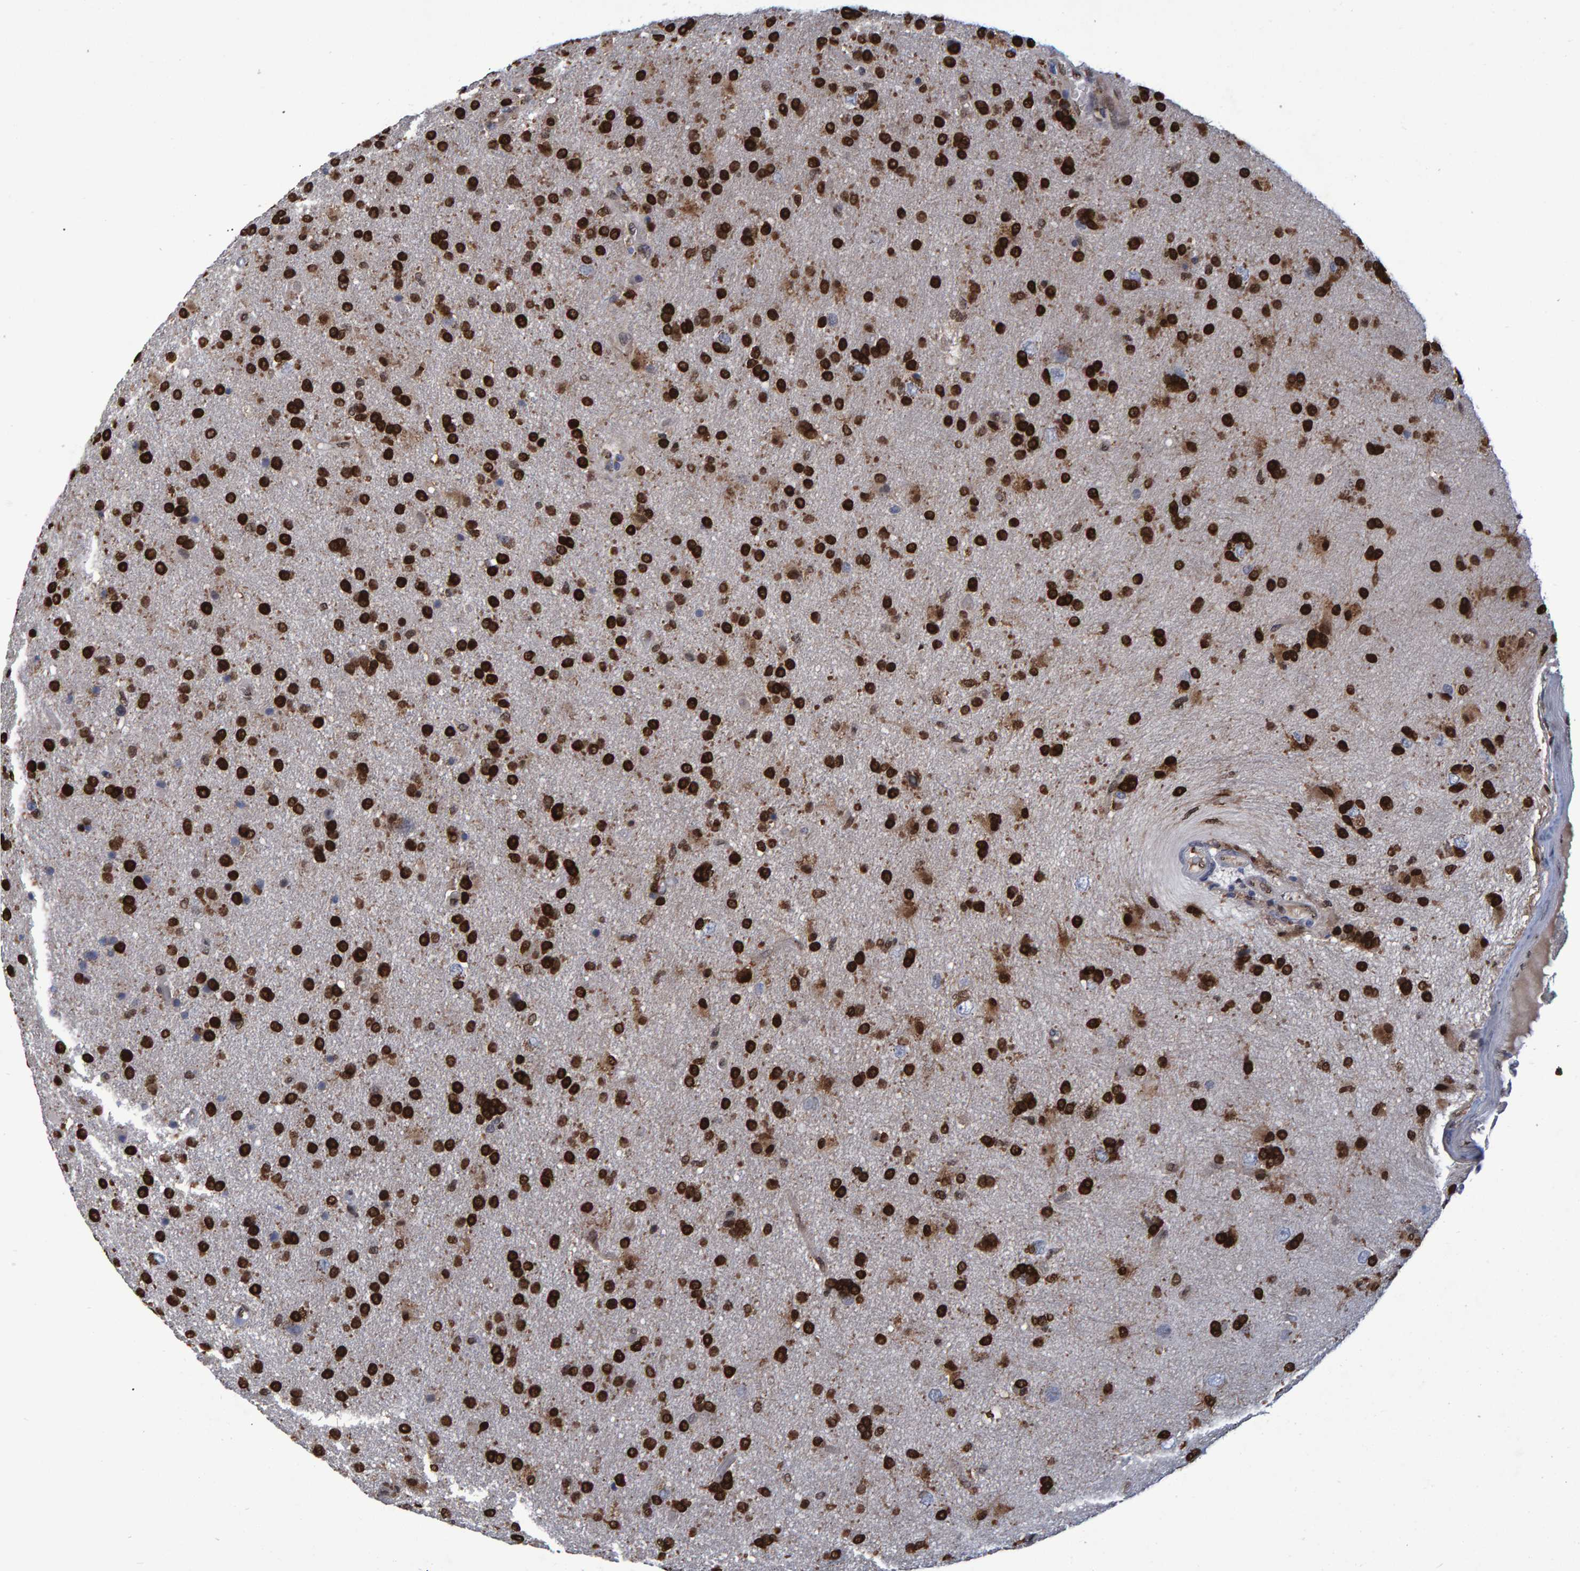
{"staining": {"intensity": "strong", "quantity": ">75%", "location": "nuclear"}, "tissue": "glioma", "cell_type": "Tumor cells", "image_type": "cancer", "snomed": [{"axis": "morphology", "description": "Glioma, malignant, High grade"}, {"axis": "topography", "description": "Brain"}], "caption": "This is a histology image of IHC staining of glioma, which shows strong staining in the nuclear of tumor cells.", "gene": "QKI", "patient": {"sex": "male", "age": 72}}